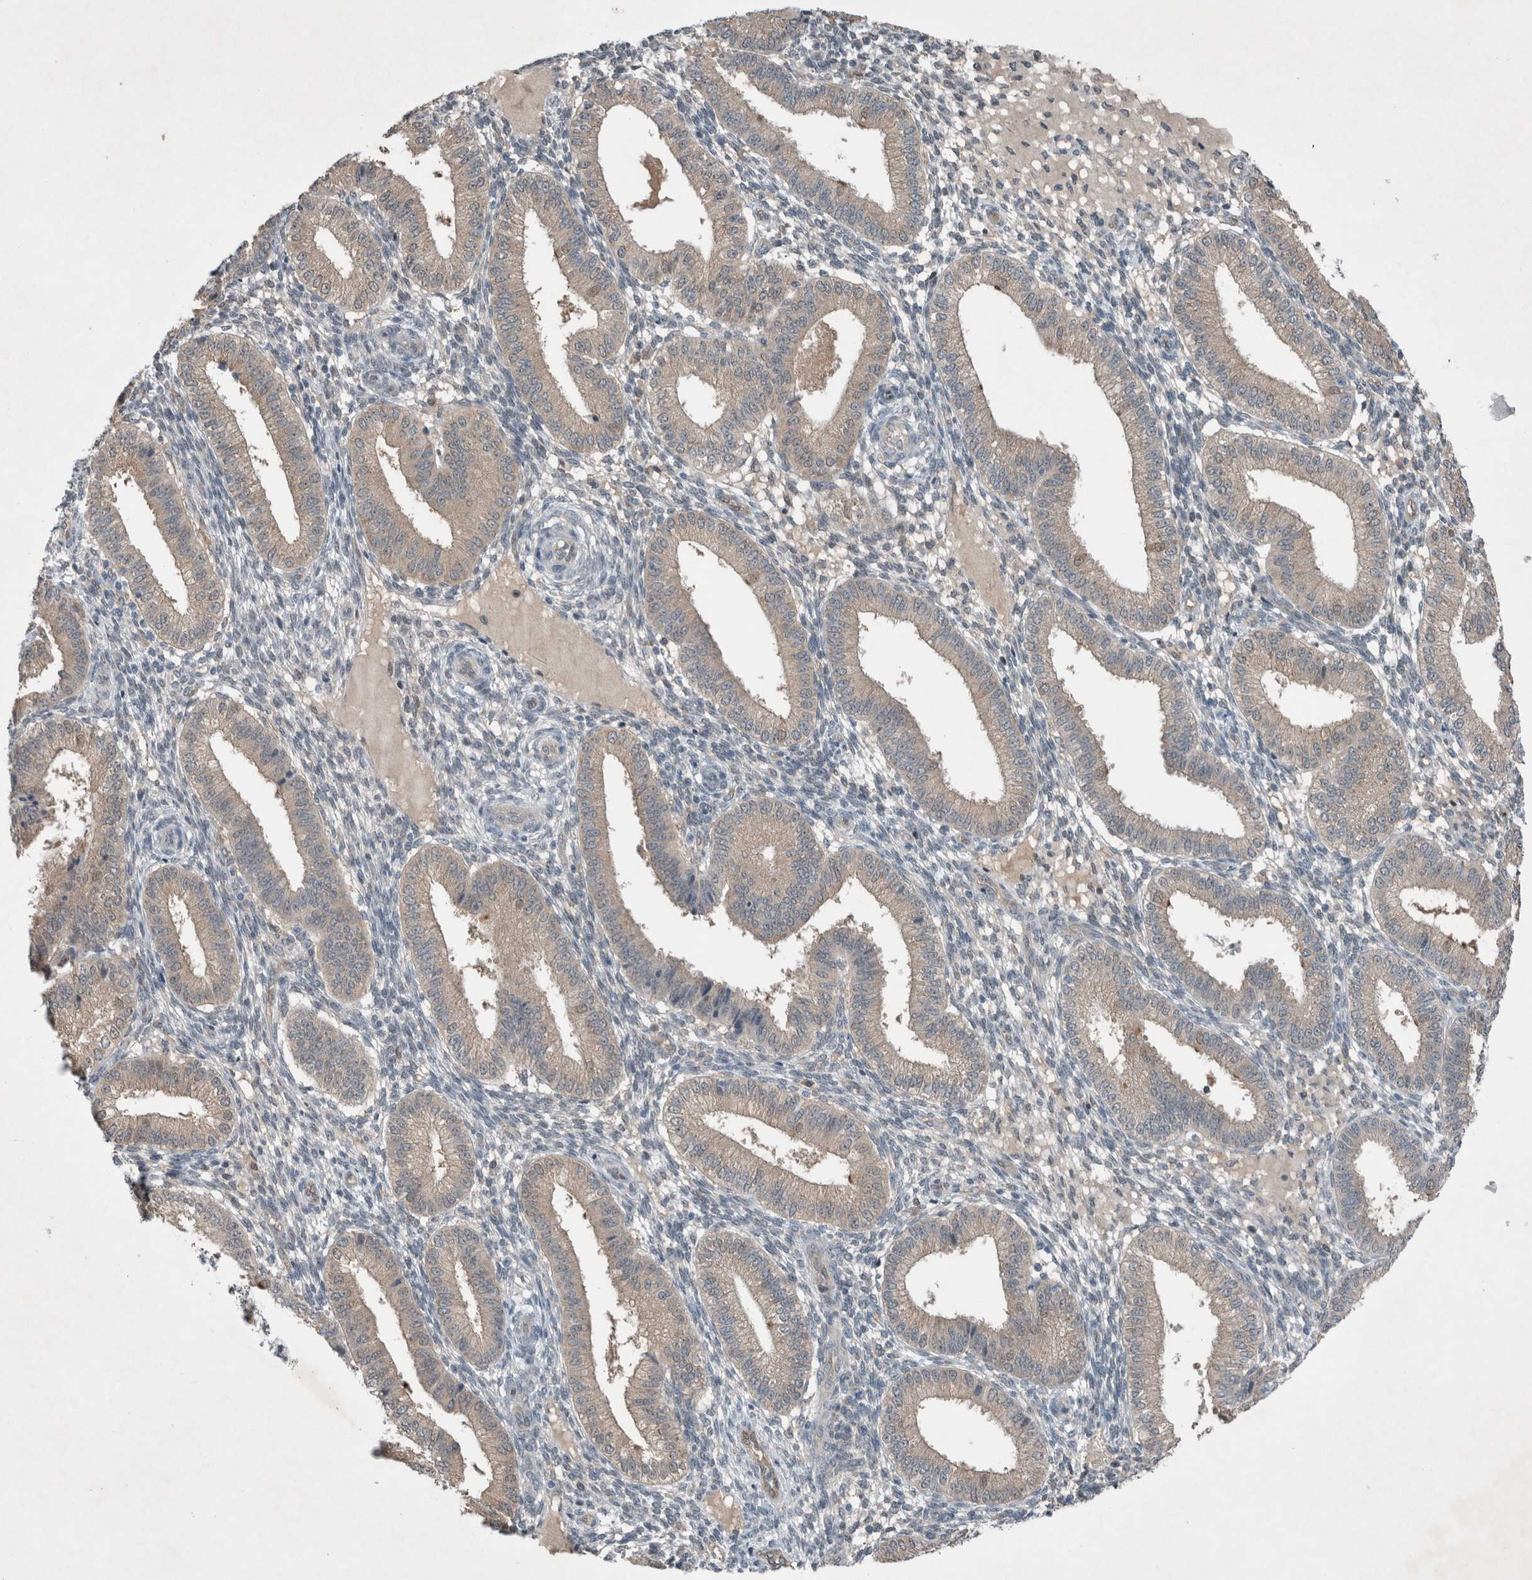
{"staining": {"intensity": "negative", "quantity": "none", "location": "none"}, "tissue": "endometrium", "cell_type": "Cells in endometrial stroma", "image_type": "normal", "snomed": [{"axis": "morphology", "description": "Normal tissue, NOS"}, {"axis": "topography", "description": "Endometrium"}], "caption": "There is no significant staining in cells in endometrial stroma of endometrium. (DAB (3,3'-diaminobenzidine) immunohistochemistry, high magnification).", "gene": "ENSG00000285245", "patient": {"sex": "female", "age": 39}}